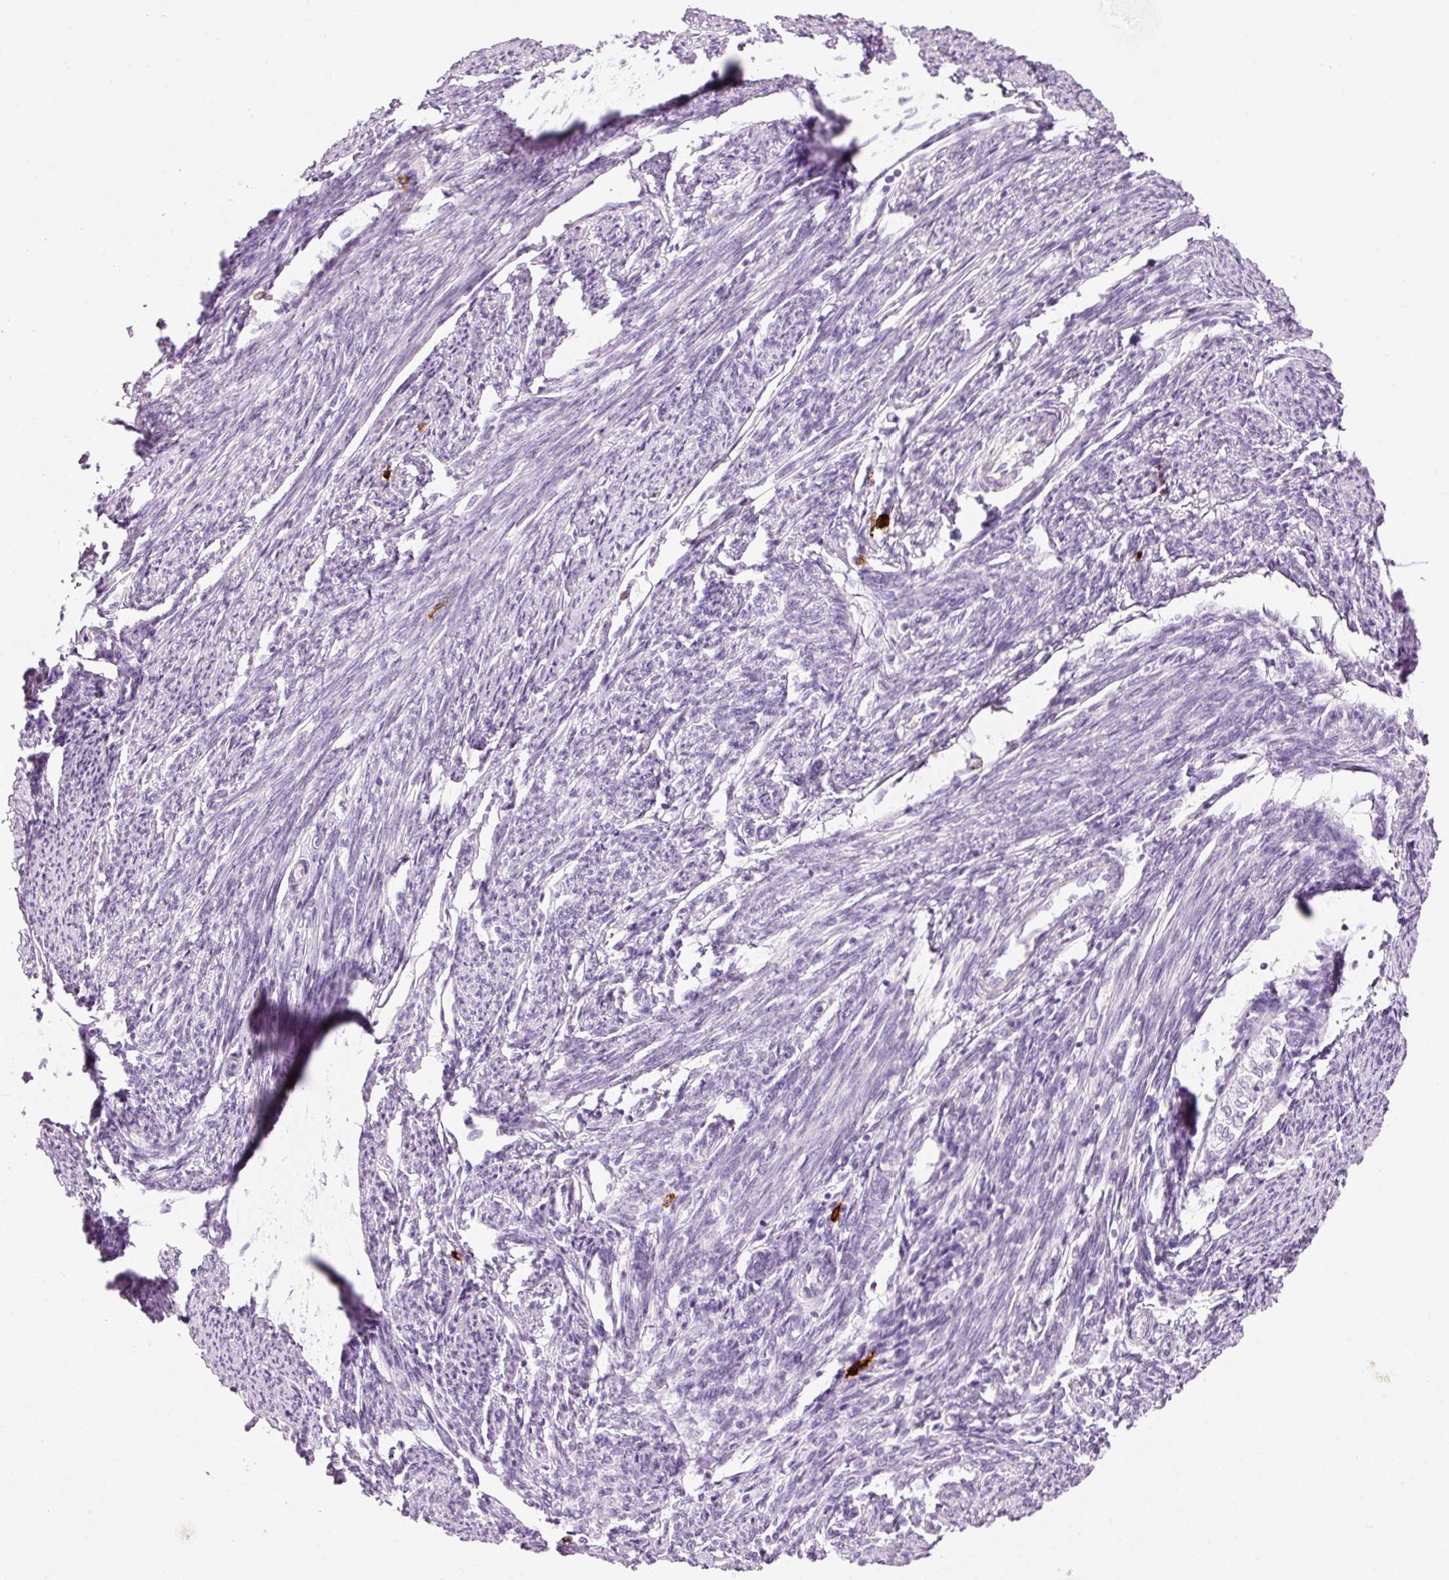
{"staining": {"intensity": "negative", "quantity": "none", "location": "none"}, "tissue": "smooth muscle", "cell_type": "Smooth muscle cells", "image_type": "normal", "snomed": [{"axis": "morphology", "description": "Normal tissue, NOS"}, {"axis": "topography", "description": "Smooth muscle"}, {"axis": "topography", "description": "Uterus"}], "caption": "Smooth muscle was stained to show a protein in brown. There is no significant positivity in smooth muscle cells. (DAB (3,3'-diaminobenzidine) immunohistochemistry (IHC) visualized using brightfield microscopy, high magnification).", "gene": "CMA1", "patient": {"sex": "female", "age": 59}}